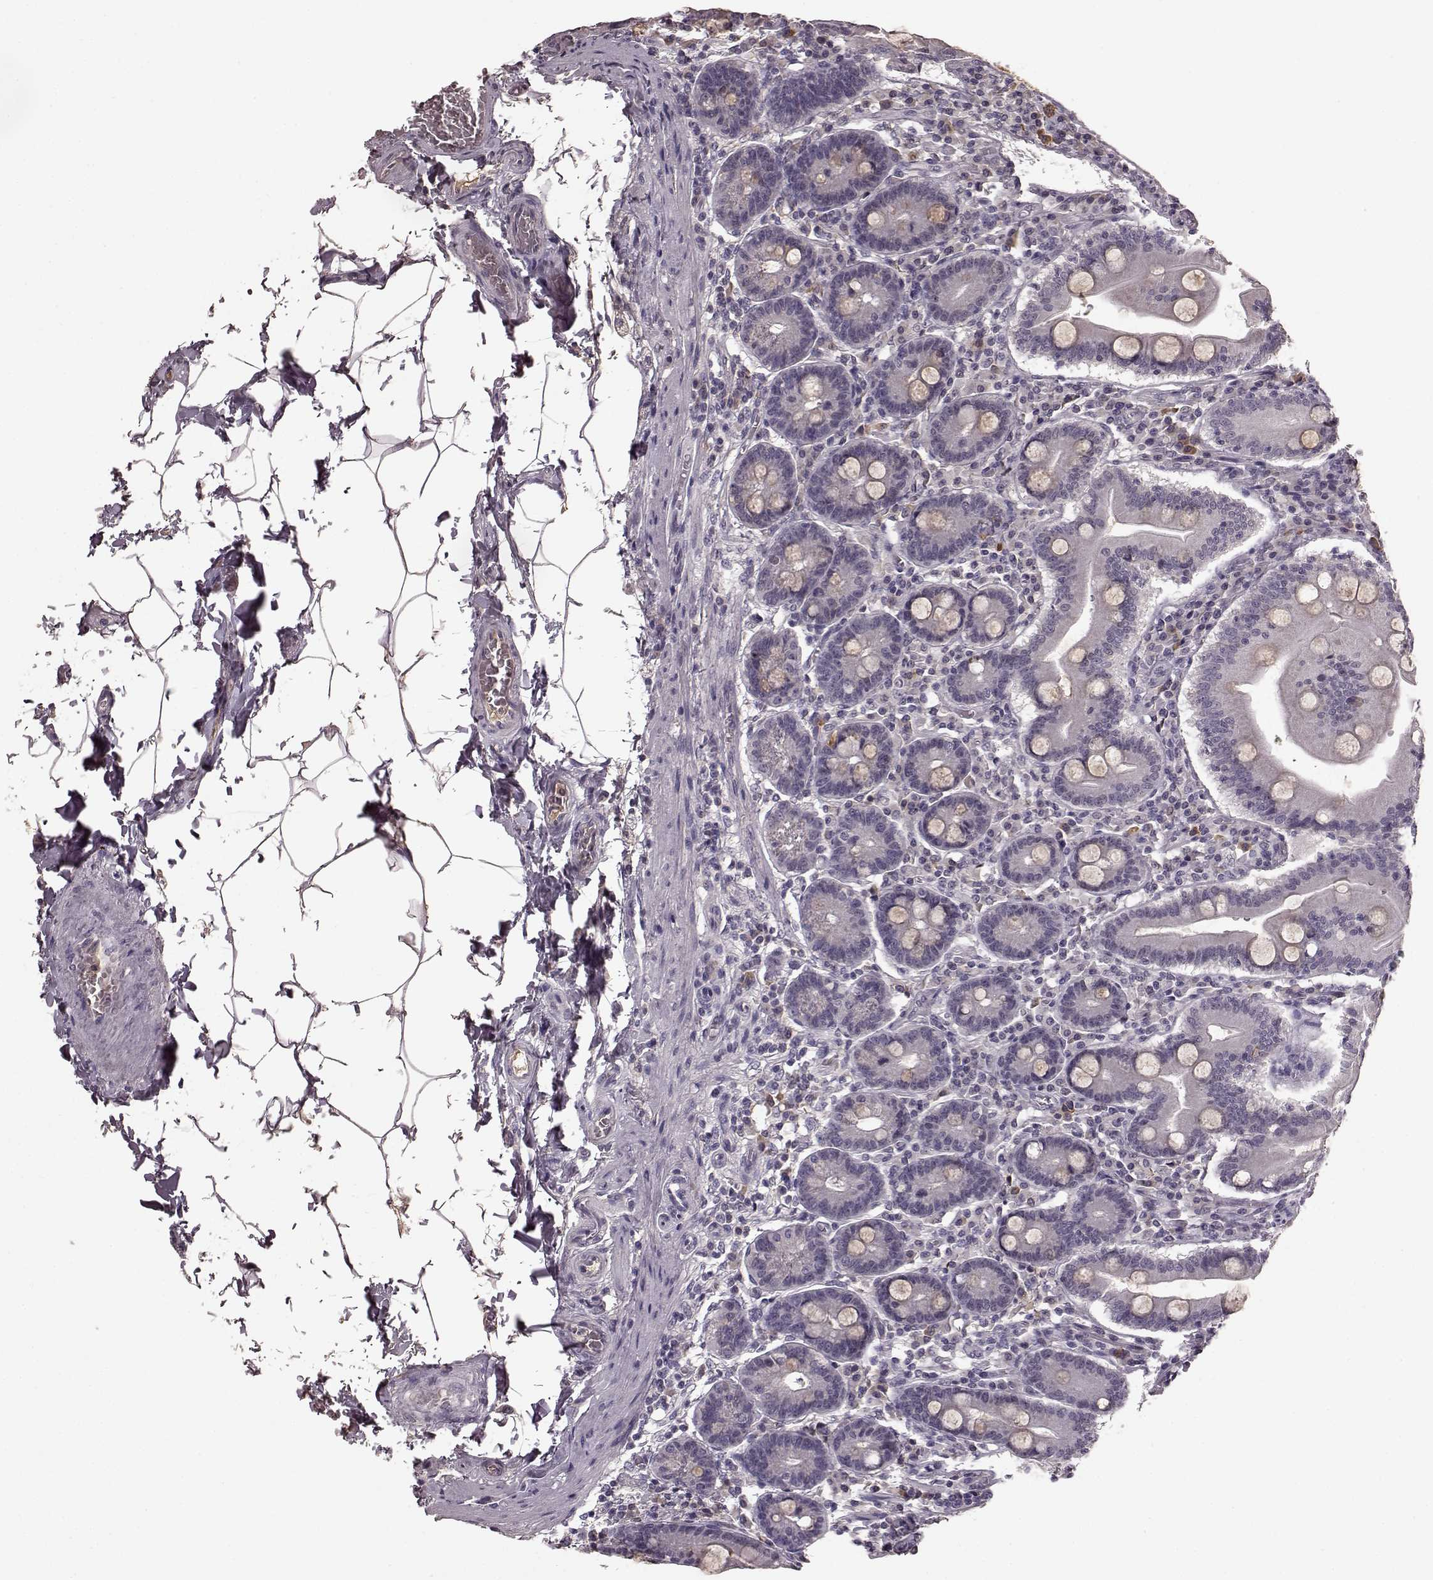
{"staining": {"intensity": "negative", "quantity": "none", "location": "none"}, "tissue": "small intestine", "cell_type": "Glandular cells", "image_type": "normal", "snomed": [{"axis": "morphology", "description": "Normal tissue, NOS"}, {"axis": "topography", "description": "Small intestine"}], "caption": "Glandular cells are negative for brown protein staining in unremarkable small intestine. (DAB IHC, high magnification).", "gene": "NRL", "patient": {"sex": "male", "age": 37}}